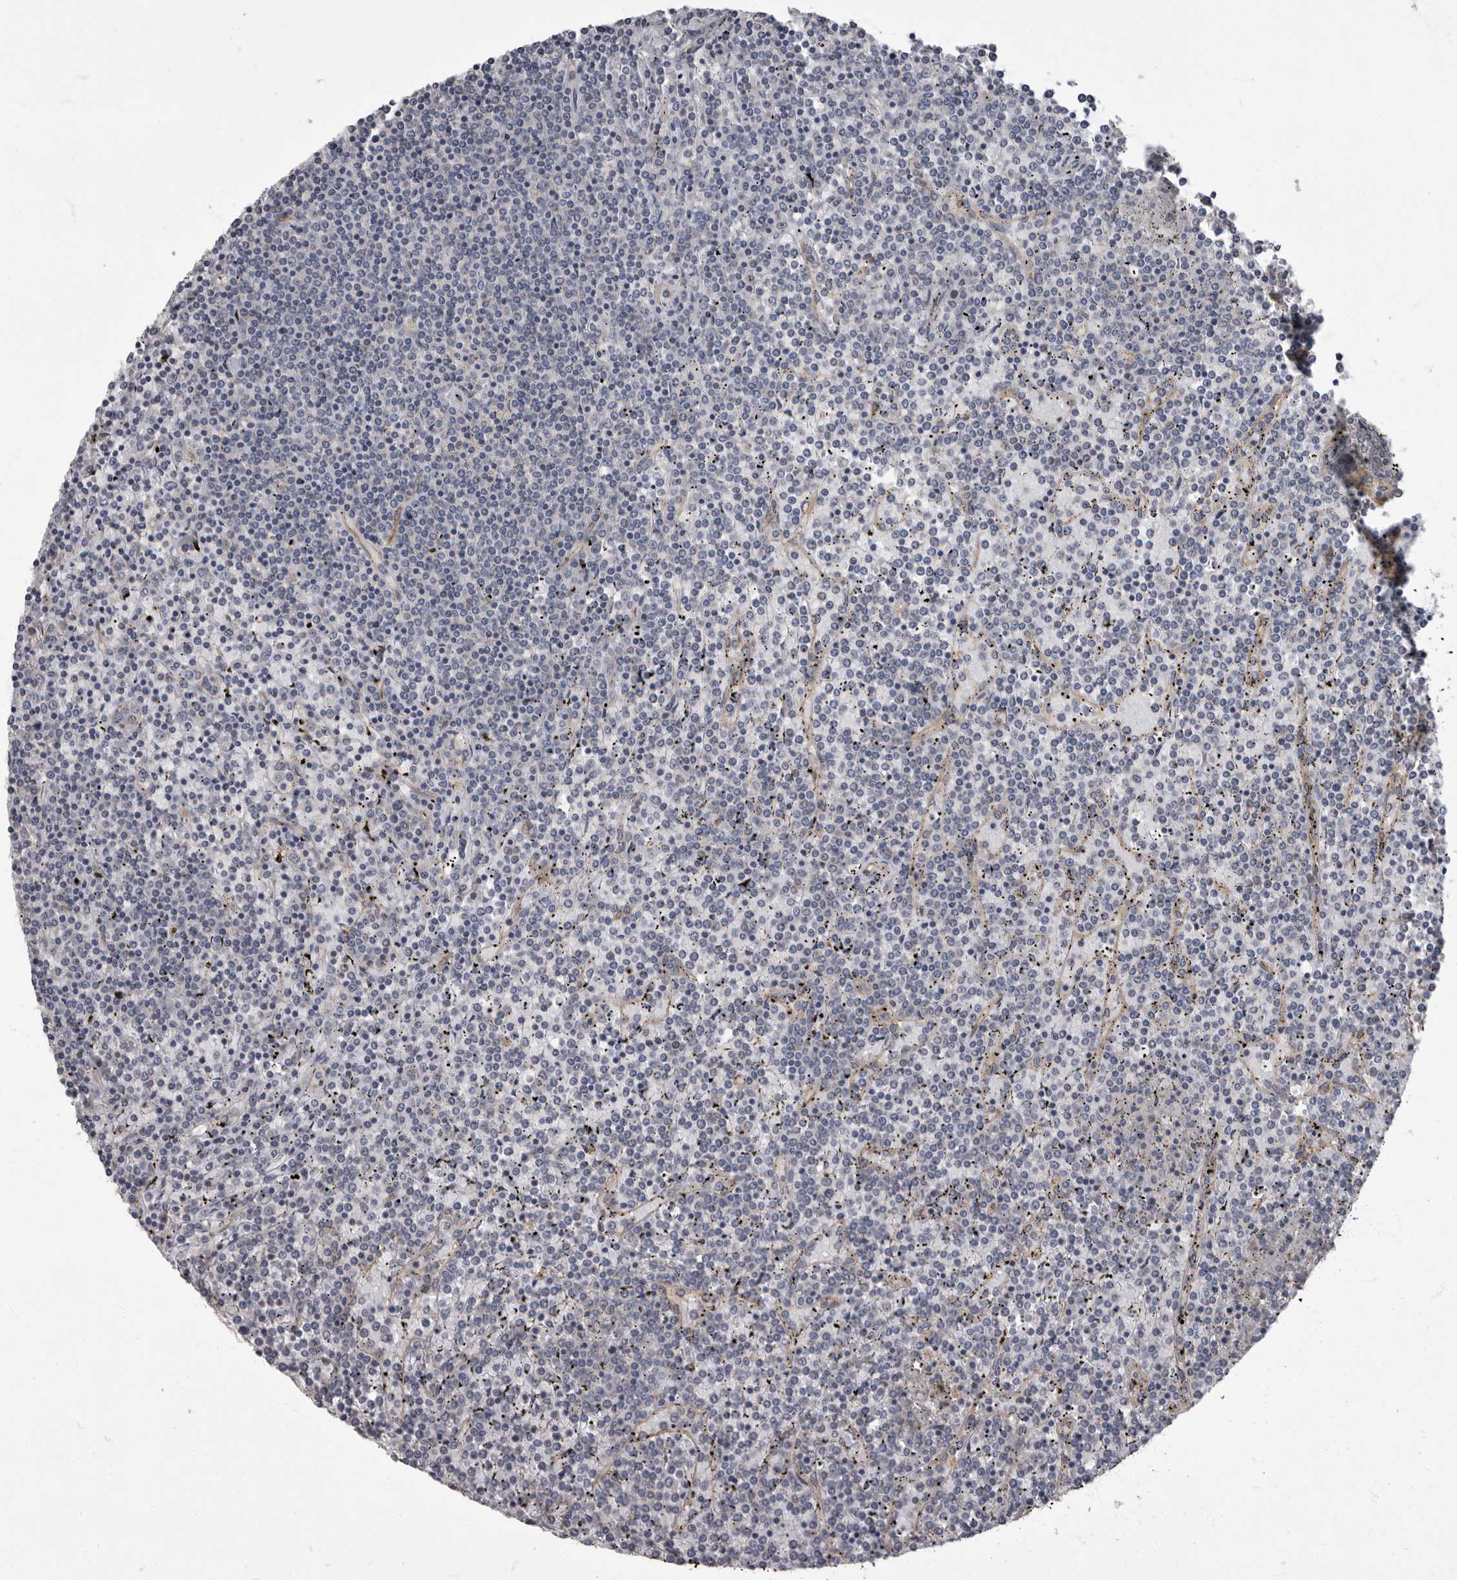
{"staining": {"intensity": "negative", "quantity": "none", "location": "none"}, "tissue": "lymphoma", "cell_type": "Tumor cells", "image_type": "cancer", "snomed": [{"axis": "morphology", "description": "Malignant lymphoma, non-Hodgkin's type, Low grade"}, {"axis": "topography", "description": "Spleen"}], "caption": "The histopathology image demonstrates no staining of tumor cells in lymphoma.", "gene": "PDK1", "patient": {"sex": "female", "age": 19}}